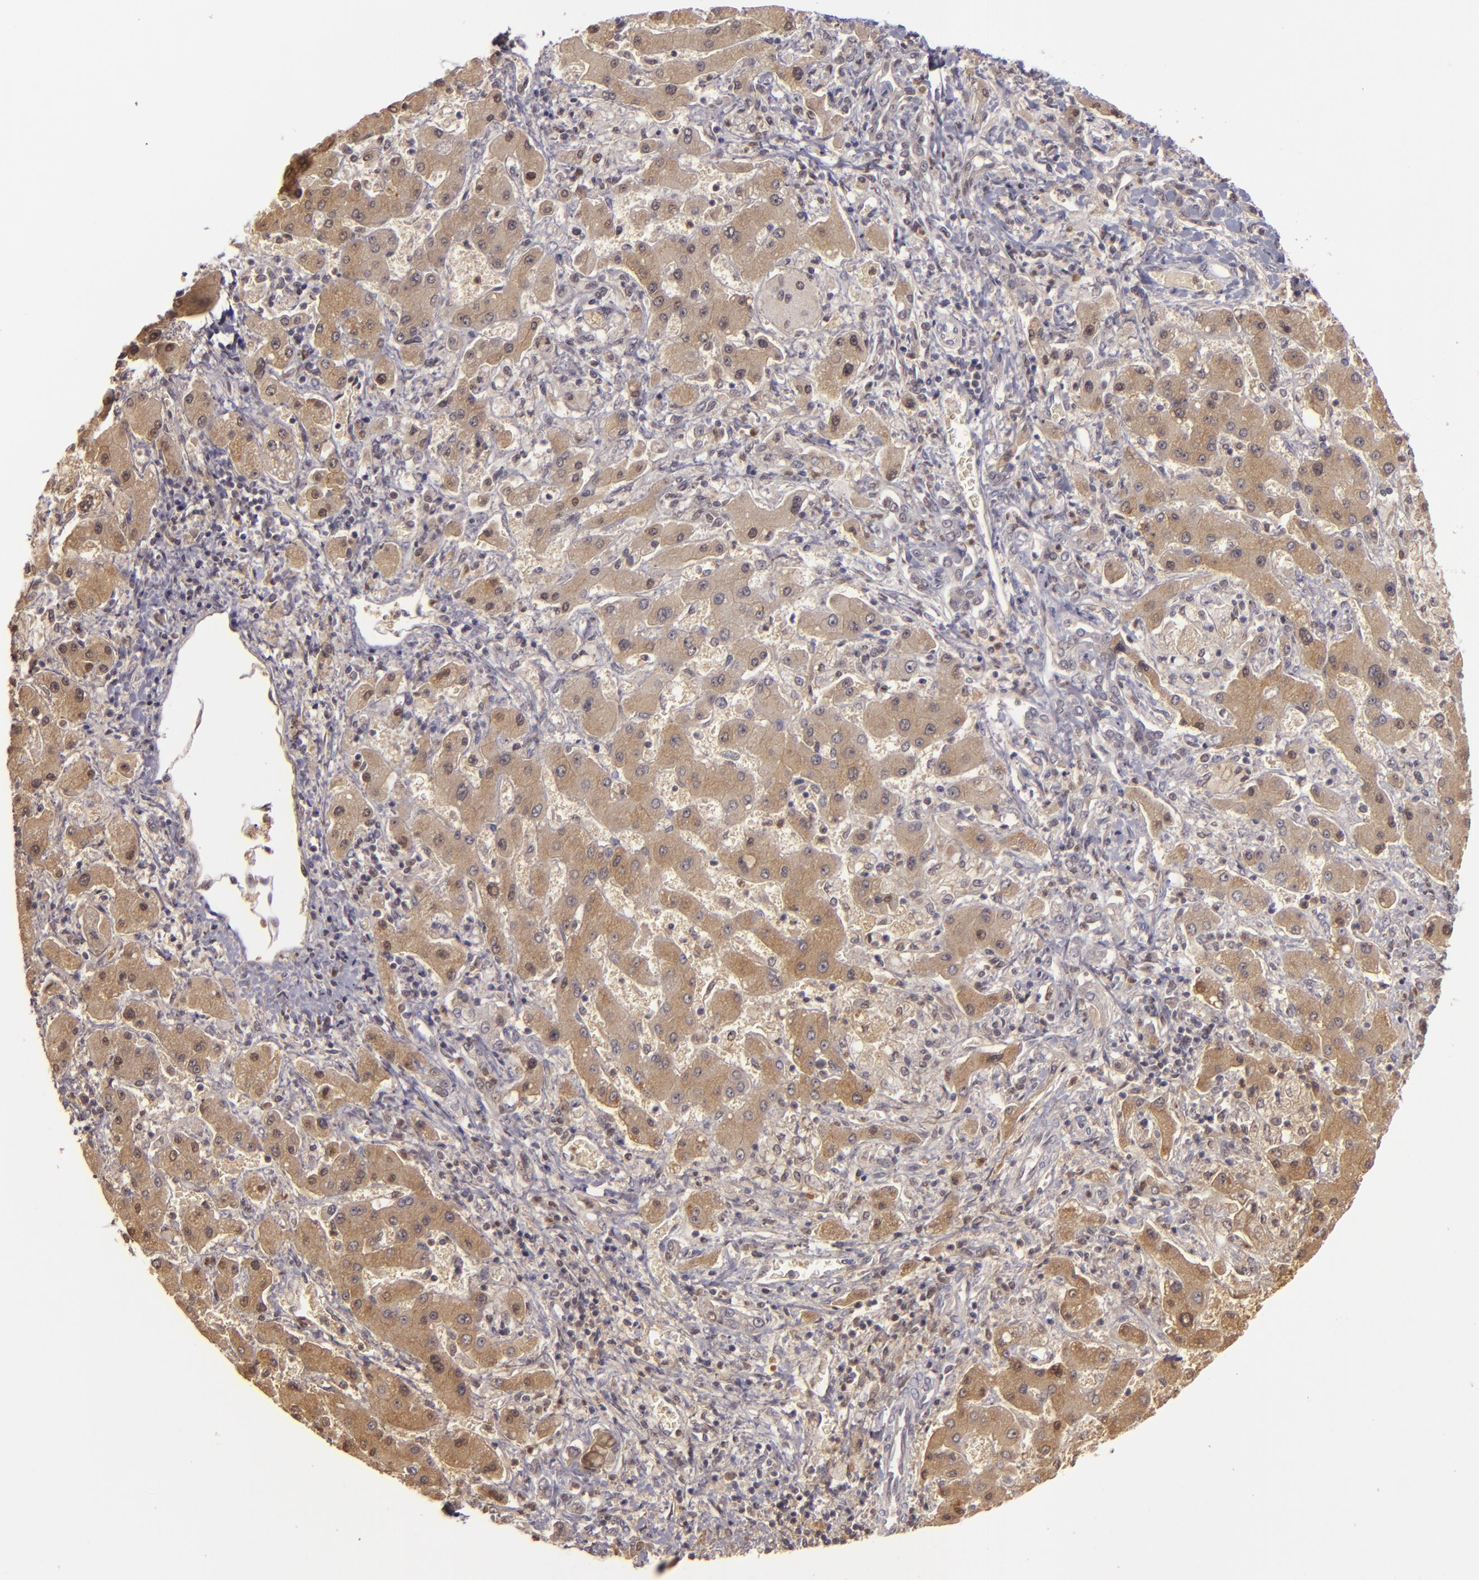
{"staining": {"intensity": "moderate", "quantity": ">75%", "location": "cytoplasmic/membranous"}, "tissue": "liver cancer", "cell_type": "Tumor cells", "image_type": "cancer", "snomed": [{"axis": "morphology", "description": "Cholangiocarcinoma"}, {"axis": "topography", "description": "Liver"}], "caption": "High-magnification brightfield microscopy of liver cholangiocarcinoma stained with DAB (3,3'-diaminobenzidine) (brown) and counterstained with hematoxylin (blue). tumor cells exhibit moderate cytoplasmic/membranous staining is identified in approximately>75% of cells. (DAB (3,3'-diaminobenzidine) = brown stain, brightfield microscopy at high magnification).", "gene": "LRG1", "patient": {"sex": "male", "age": 50}}